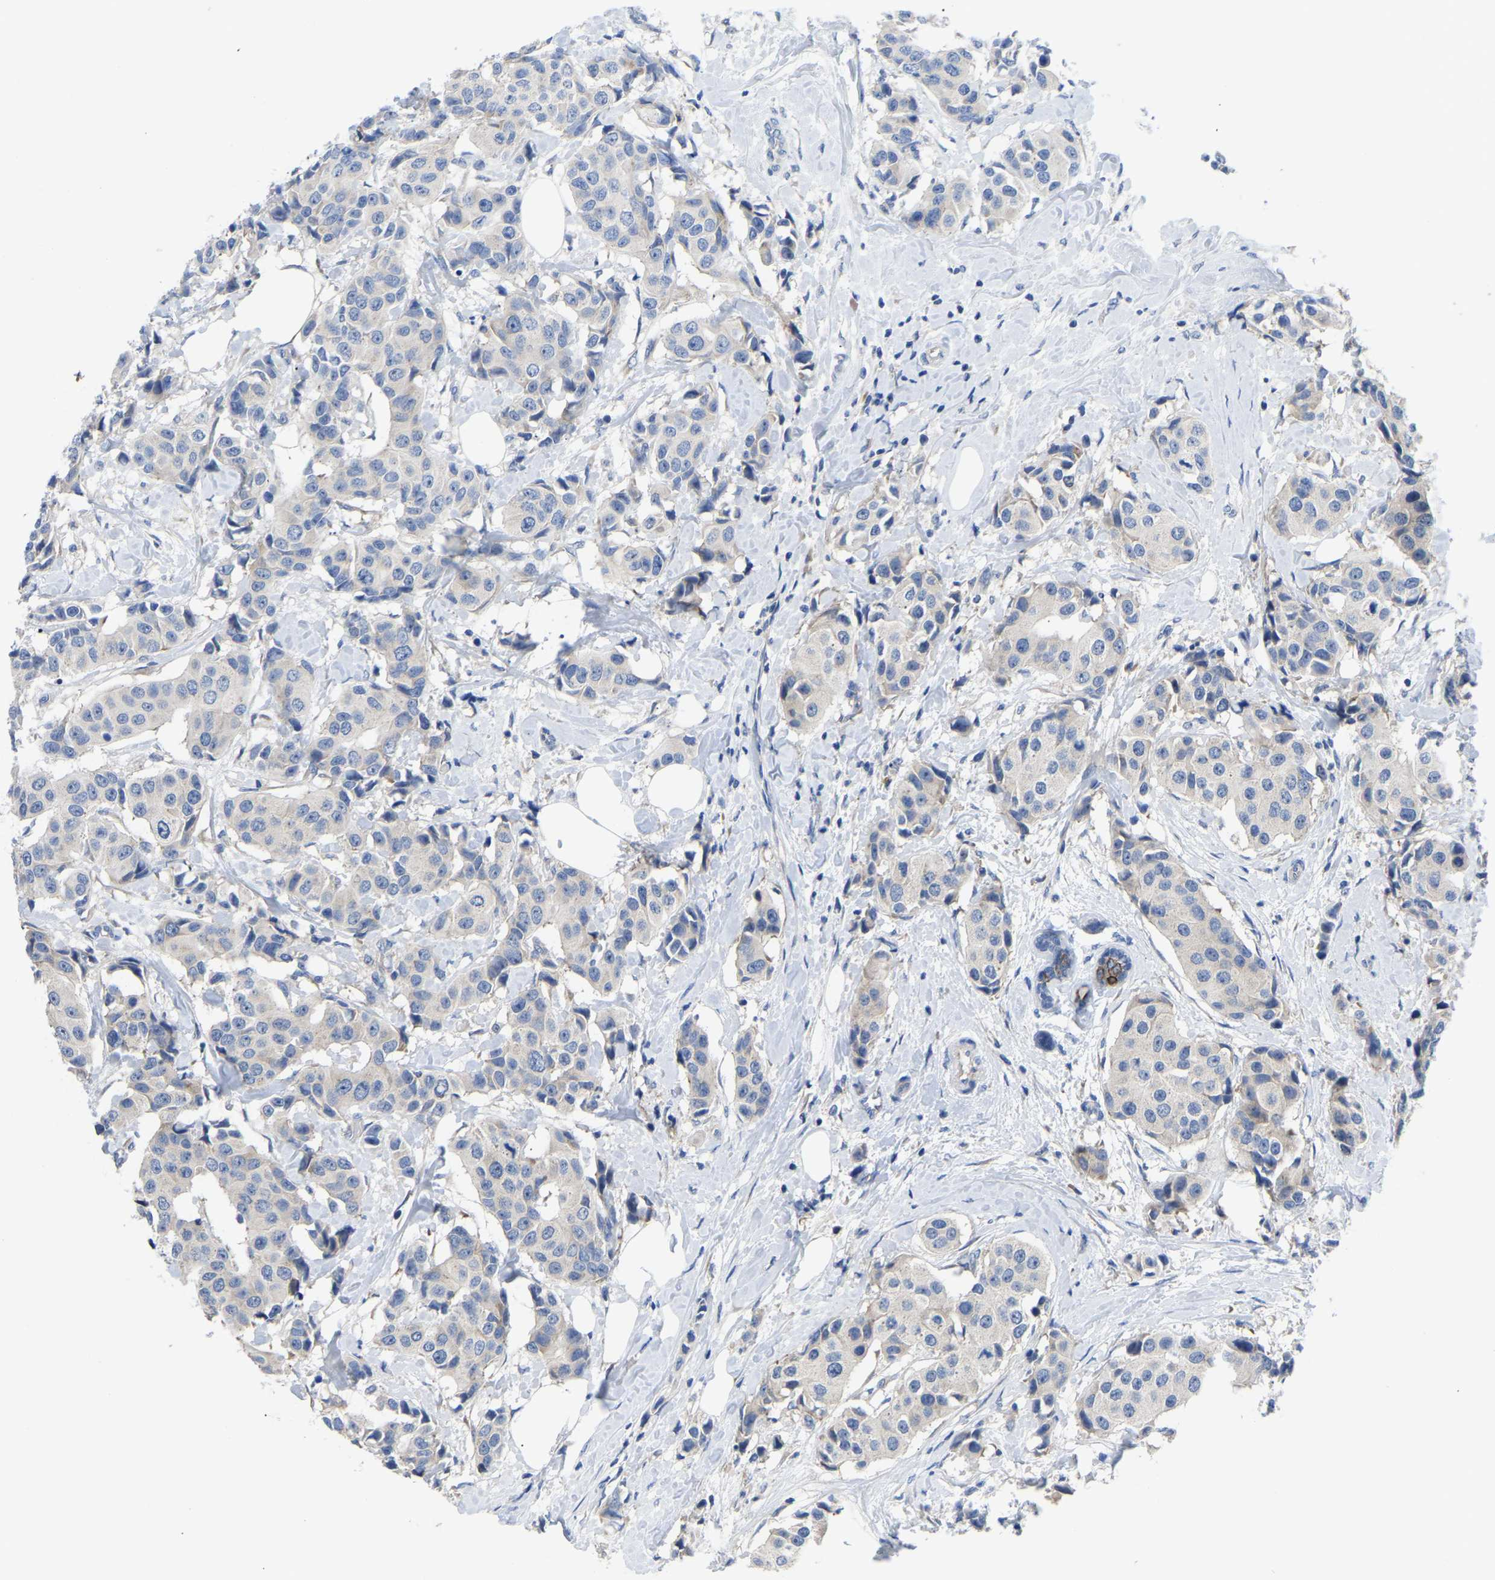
{"staining": {"intensity": "negative", "quantity": "none", "location": "none"}, "tissue": "breast cancer", "cell_type": "Tumor cells", "image_type": "cancer", "snomed": [{"axis": "morphology", "description": "Normal tissue, NOS"}, {"axis": "morphology", "description": "Duct carcinoma"}, {"axis": "topography", "description": "Breast"}], "caption": "High magnification brightfield microscopy of breast cancer stained with DAB (brown) and counterstained with hematoxylin (blue): tumor cells show no significant expression.", "gene": "ABCA10", "patient": {"sex": "female", "age": 39}}